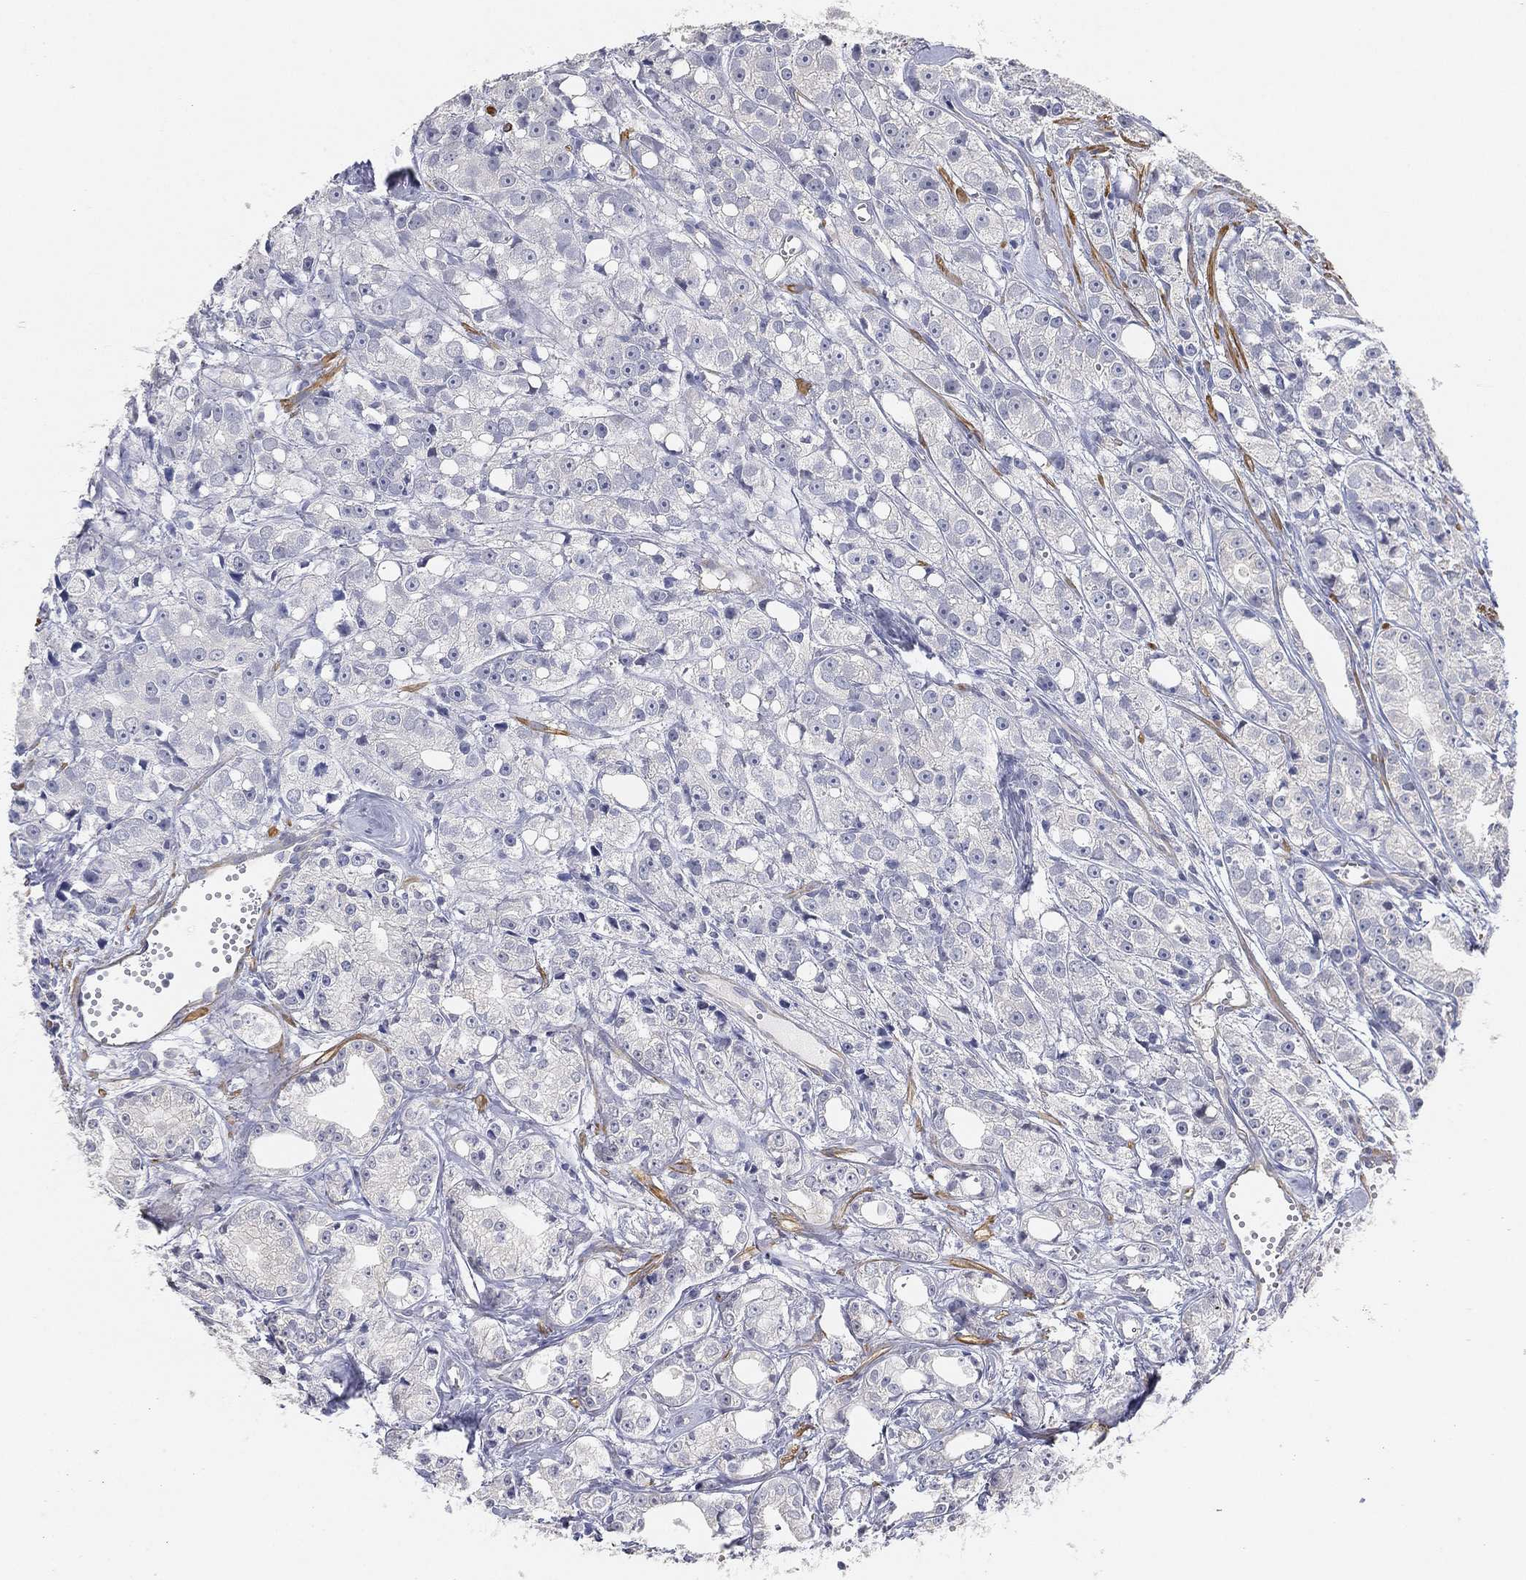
{"staining": {"intensity": "negative", "quantity": "none", "location": "none"}, "tissue": "prostate cancer", "cell_type": "Tumor cells", "image_type": "cancer", "snomed": [{"axis": "morphology", "description": "Adenocarcinoma, Medium grade"}, {"axis": "topography", "description": "Prostate"}], "caption": "The immunohistochemistry image has no significant expression in tumor cells of prostate adenocarcinoma (medium-grade) tissue.", "gene": "GPR61", "patient": {"sex": "male", "age": 74}}